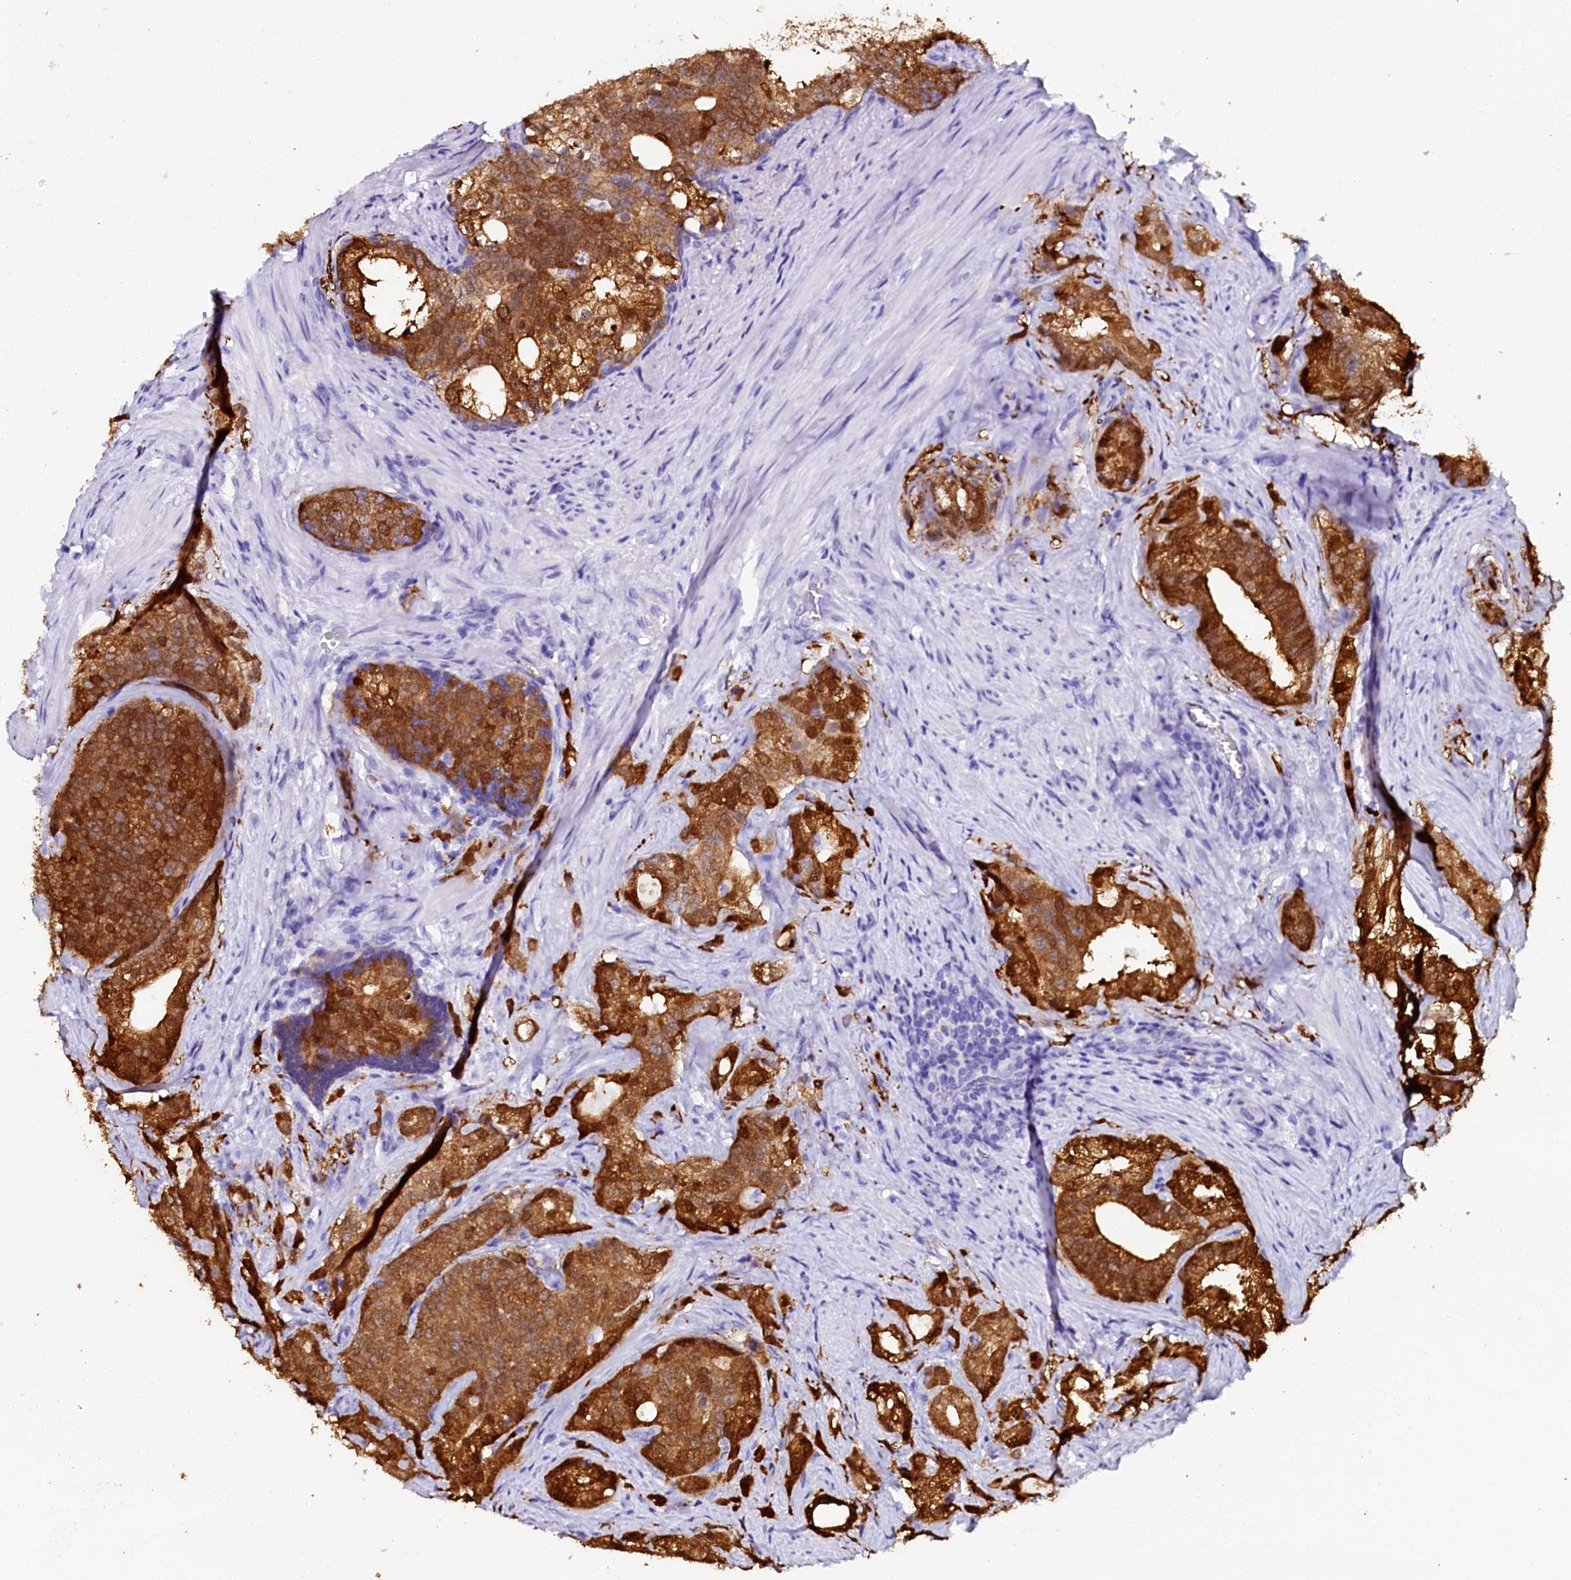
{"staining": {"intensity": "strong", "quantity": ">75%", "location": "cytoplasmic/membranous"}, "tissue": "prostate cancer", "cell_type": "Tumor cells", "image_type": "cancer", "snomed": [{"axis": "morphology", "description": "Adenocarcinoma, Low grade"}, {"axis": "topography", "description": "Prostate"}], "caption": "Adenocarcinoma (low-grade) (prostate) tissue exhibits strong cytoplasmic/membranous positivity in about >75% of tumor cells, visualized by immunohistochemistry.", "gene": "SORD", "patient": {"sex": "male", "age": 71}}